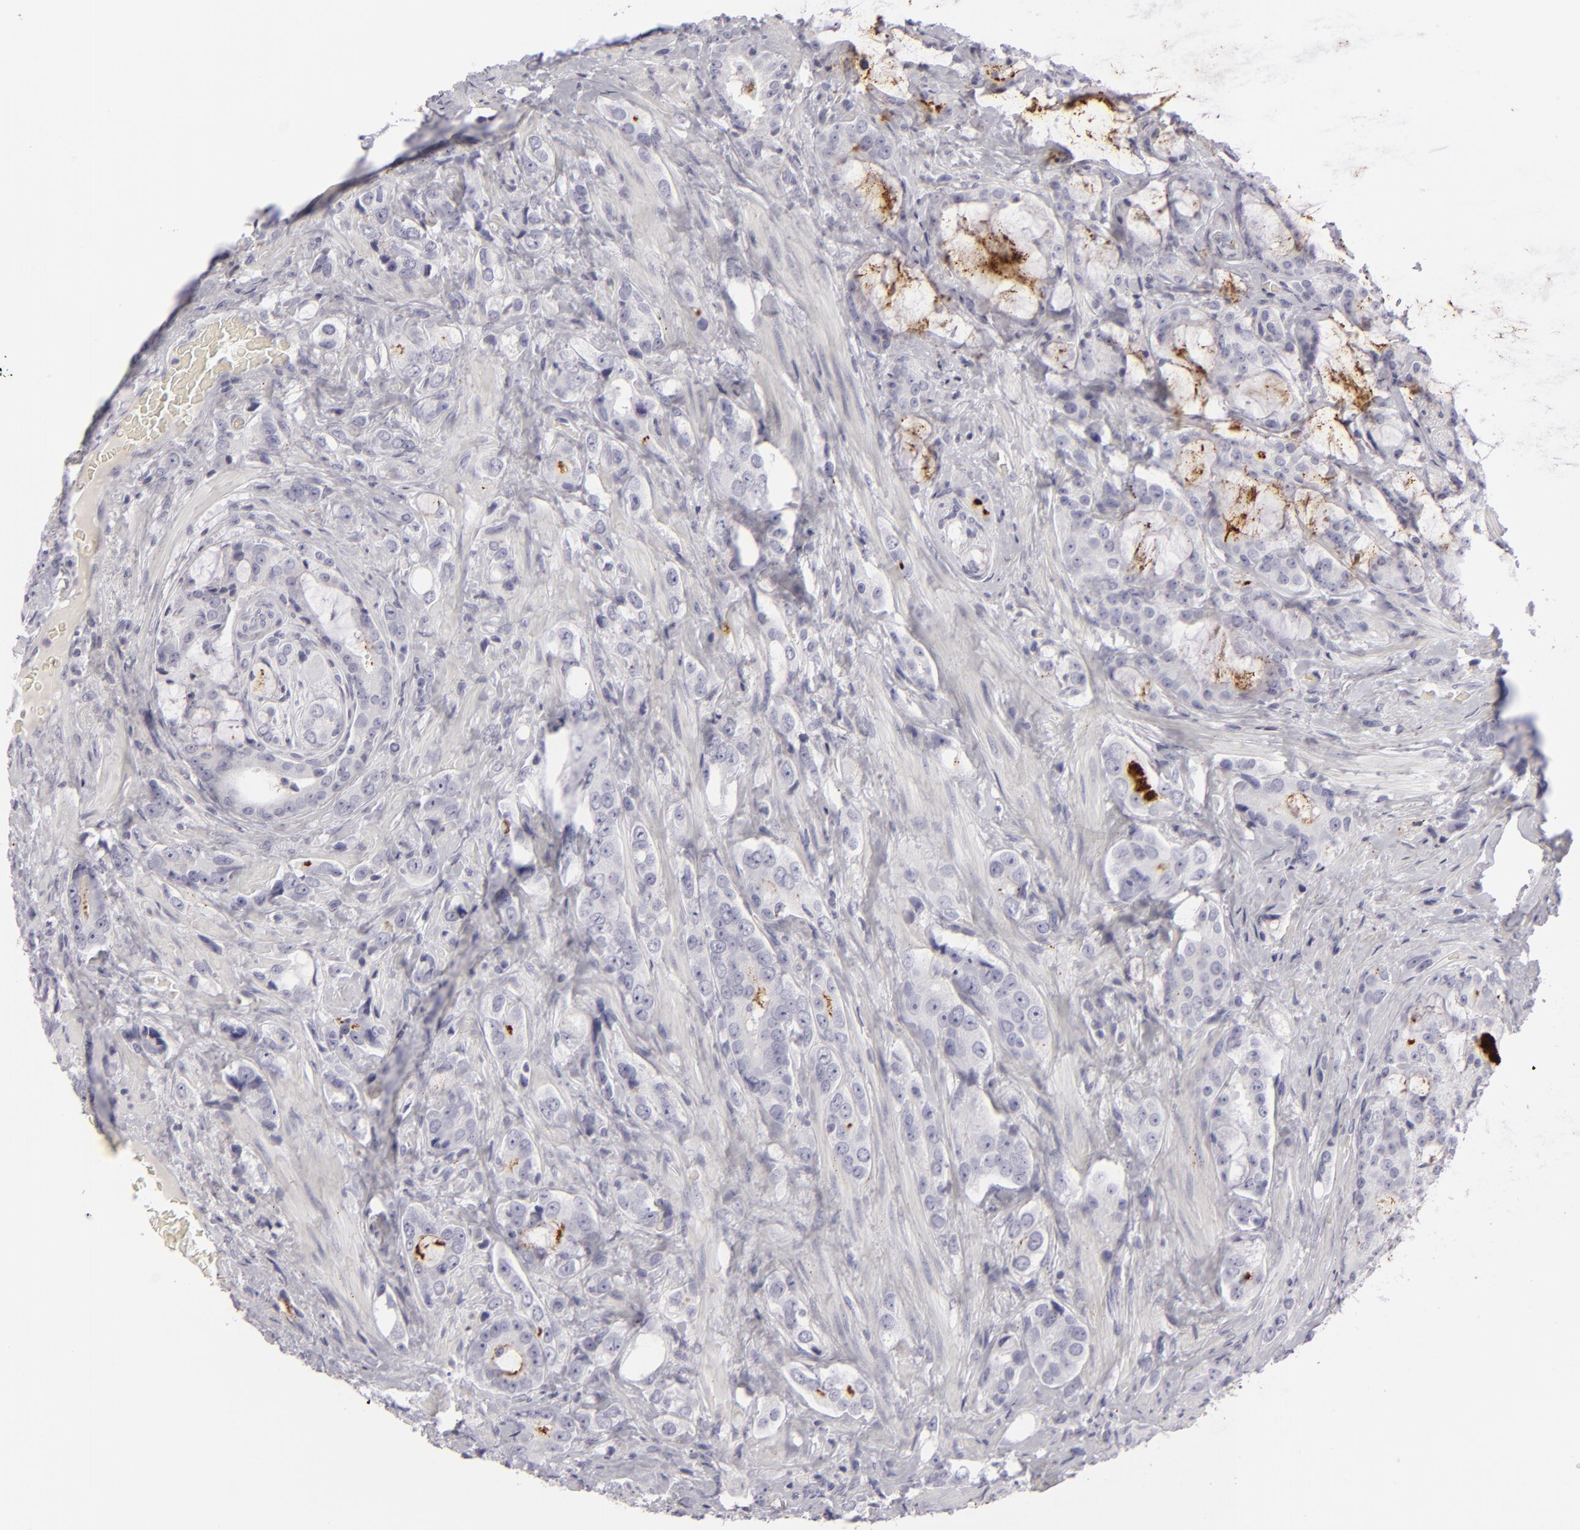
{"staining": {"intensity": "negative", "quantity": "none", "location": "none"}, "tissue": "prostate cancer", "cell_type": "Tumor cells", "image_type": "cancer", "snomed": [{"axis": "morphology", "description": "Adenocarcinoma, Medium grade"}, {"axis": "topography", "description": "Prostate"}], "caption": "DAB immunohistochemical staining of medium-grade adenocarcinoma (prostate) displays no significant staining in tumor cells. (DAB (3,3'-diaminobenzidine) IHC with hematoxylin counter stain).", "gene": "C9", "patient": {"sex": "male", "age": 70}}